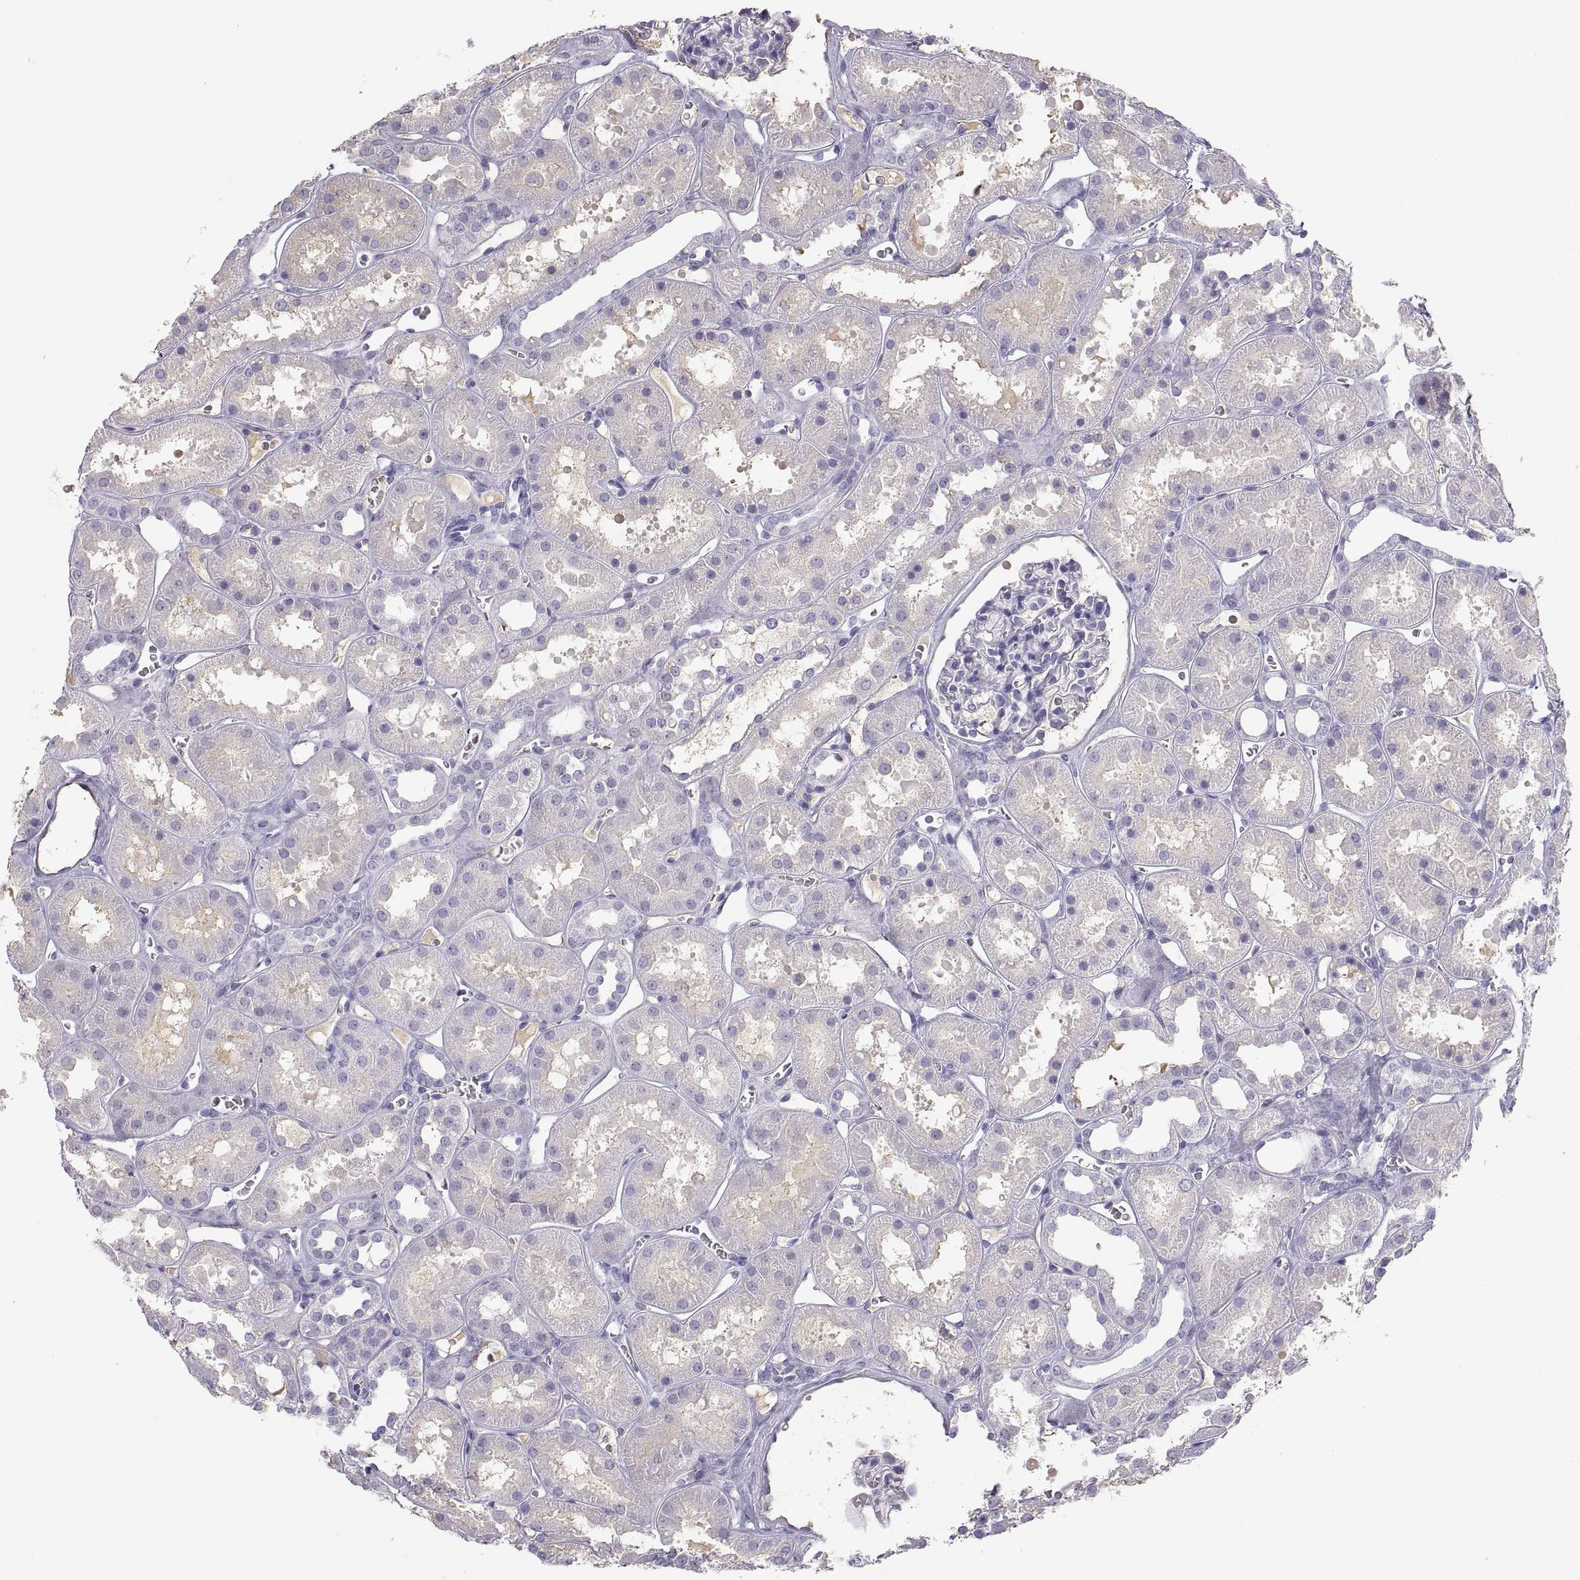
{"staining": {"intensity": "negative", "quantity": "none", "location": "none"}, "tissue": "kidney", "cell_type": "Cells in glomeruli", "image_type": "normal", "snomed": [{"axis": "morphology", "description": "Normal tissue, NOS"}, {"axis": "topography", "description": "Kidney"}], "caption": "A high-resolution micrograph shows IHC staining of benign kidney, which demonstrates no significant staining in cells in glomeruli.", "gene": "MAGEB2", "patient": {"sex": "female", "age": 41}}